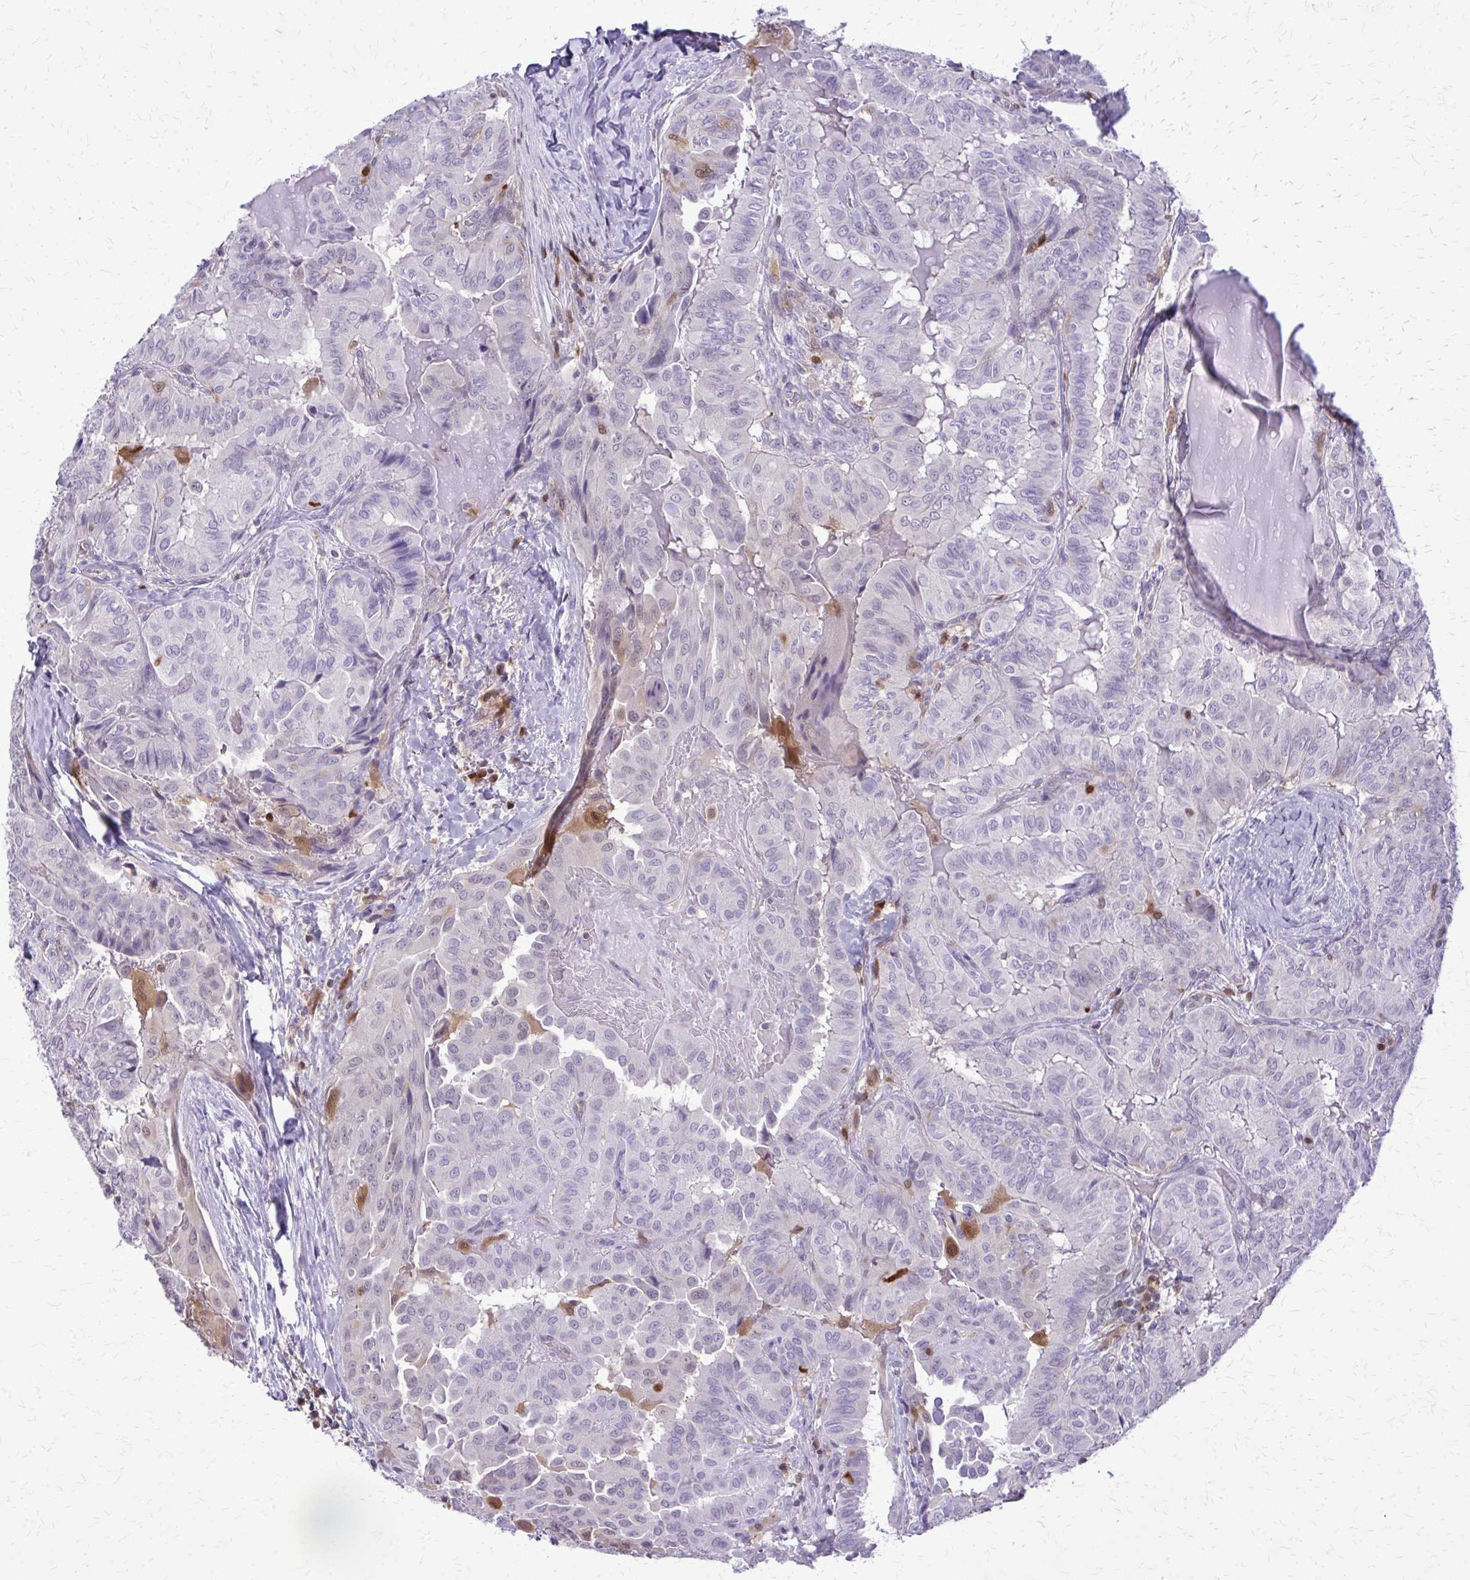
{"staining": {"intensity": "negative", "quantity": "none", "location": "none"}, "tissue": "thyroid cancer", "cell_type": "Tumor cells", "image_type": "cancer", "snomed": [{"axis": "morphology", "description": "Papillary adenocarcinoma, NOS"}, {"axis": "topography", "description": "Thyroid gland"}], "caption": "This is a photomicrograph of immunohistochemistry (IHC) staining of thyroid cancer, which shows no positivity in tumor cells.", "gene": "GLRX", "patient": {"sex": "female", "age": 68}}